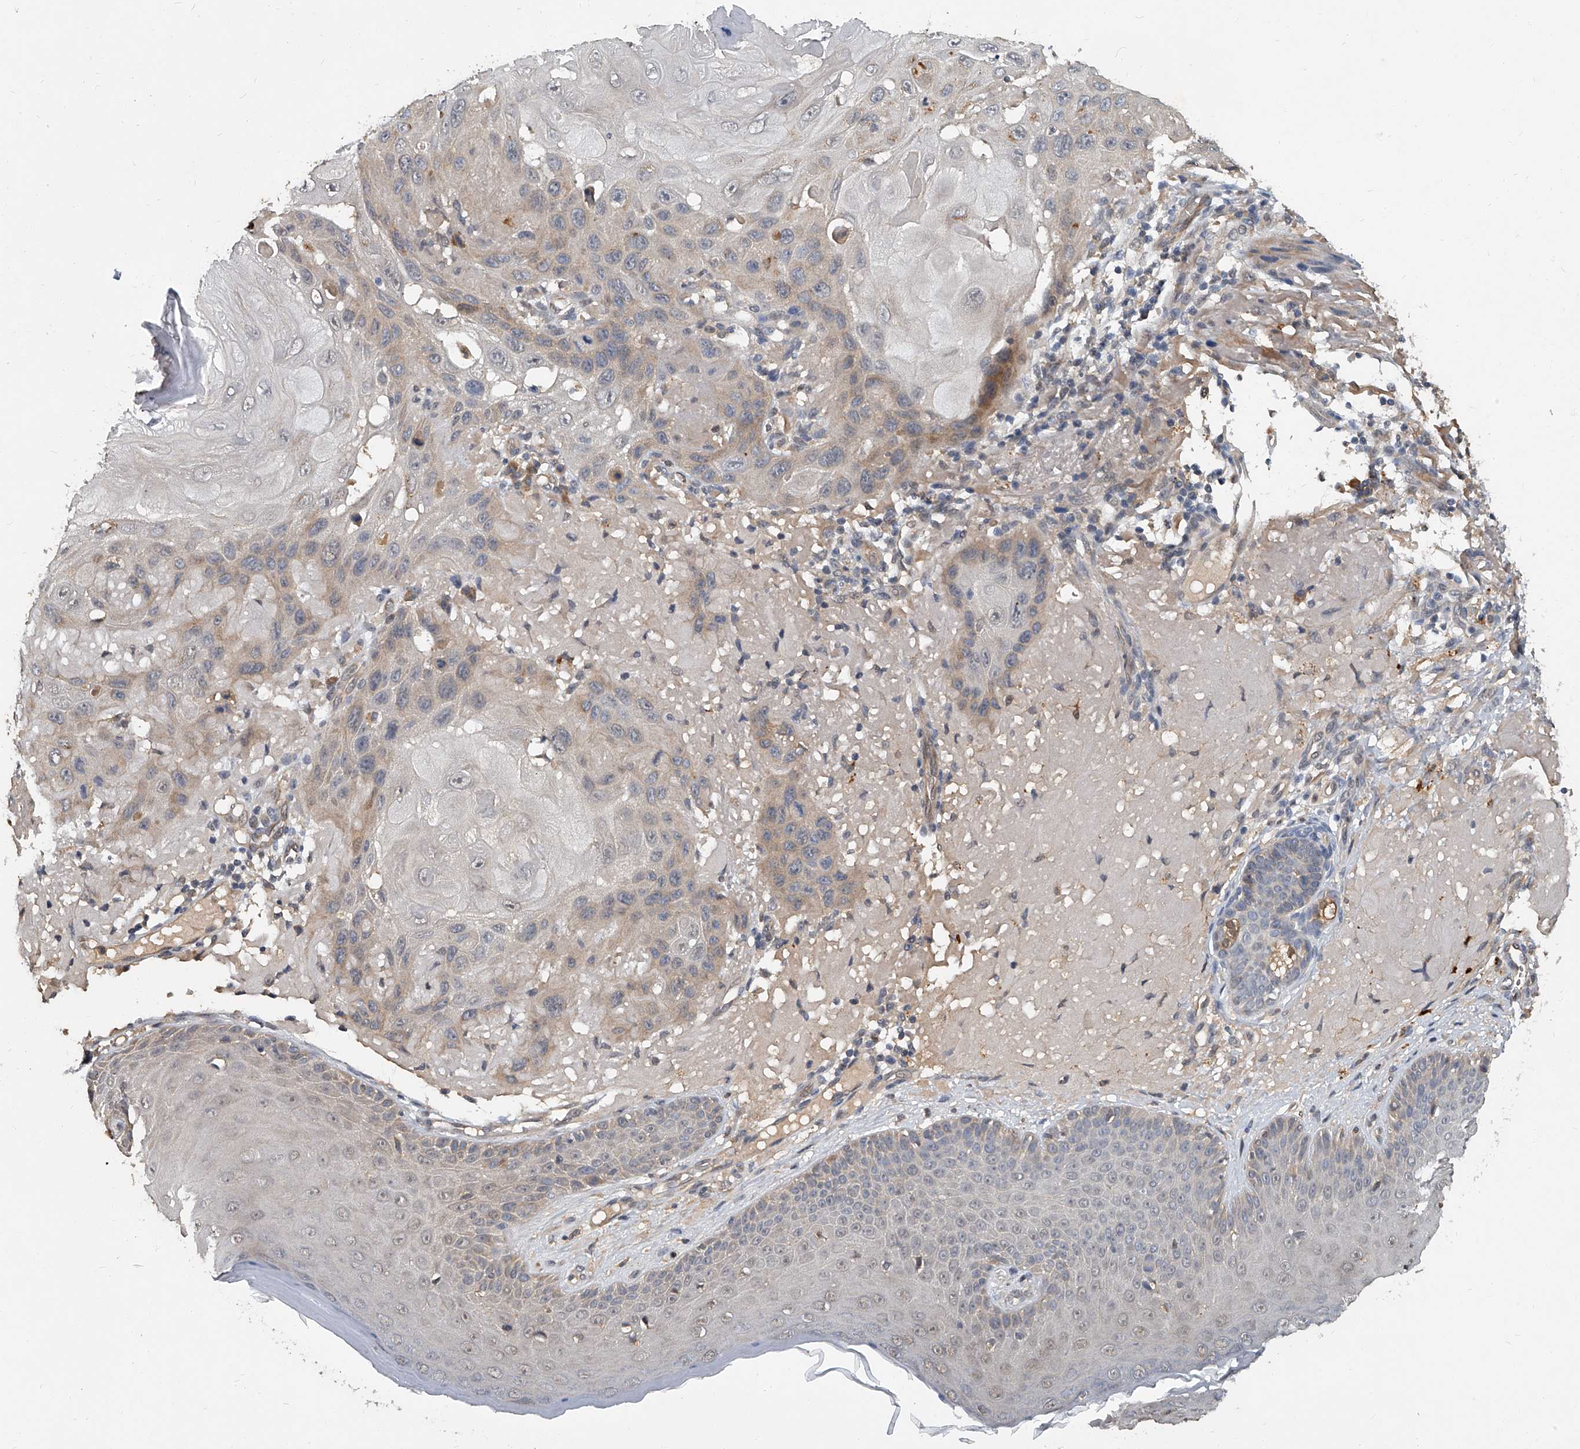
{"staining": {"intensity": "negative", "quantity": "none", "location": "none"}, "tissue": "skin cancer", "cell_type": "Tumor cells", "image_type": "cancer", "snomed": [{"axis": "morphology", "description": "Normal tissue, NOS"}, {"axis": "morphology", "description": "Squamous cell carcinoma, NOS"}, {"axis": "topography", "description": "Skin"}], "caption": "An image of skin squamous cell carcinoma stained for a protein demonstrates no brown staining in tumor cells.", "gene": "JAG2", "patient": {"sex": "female", "age": 96}}